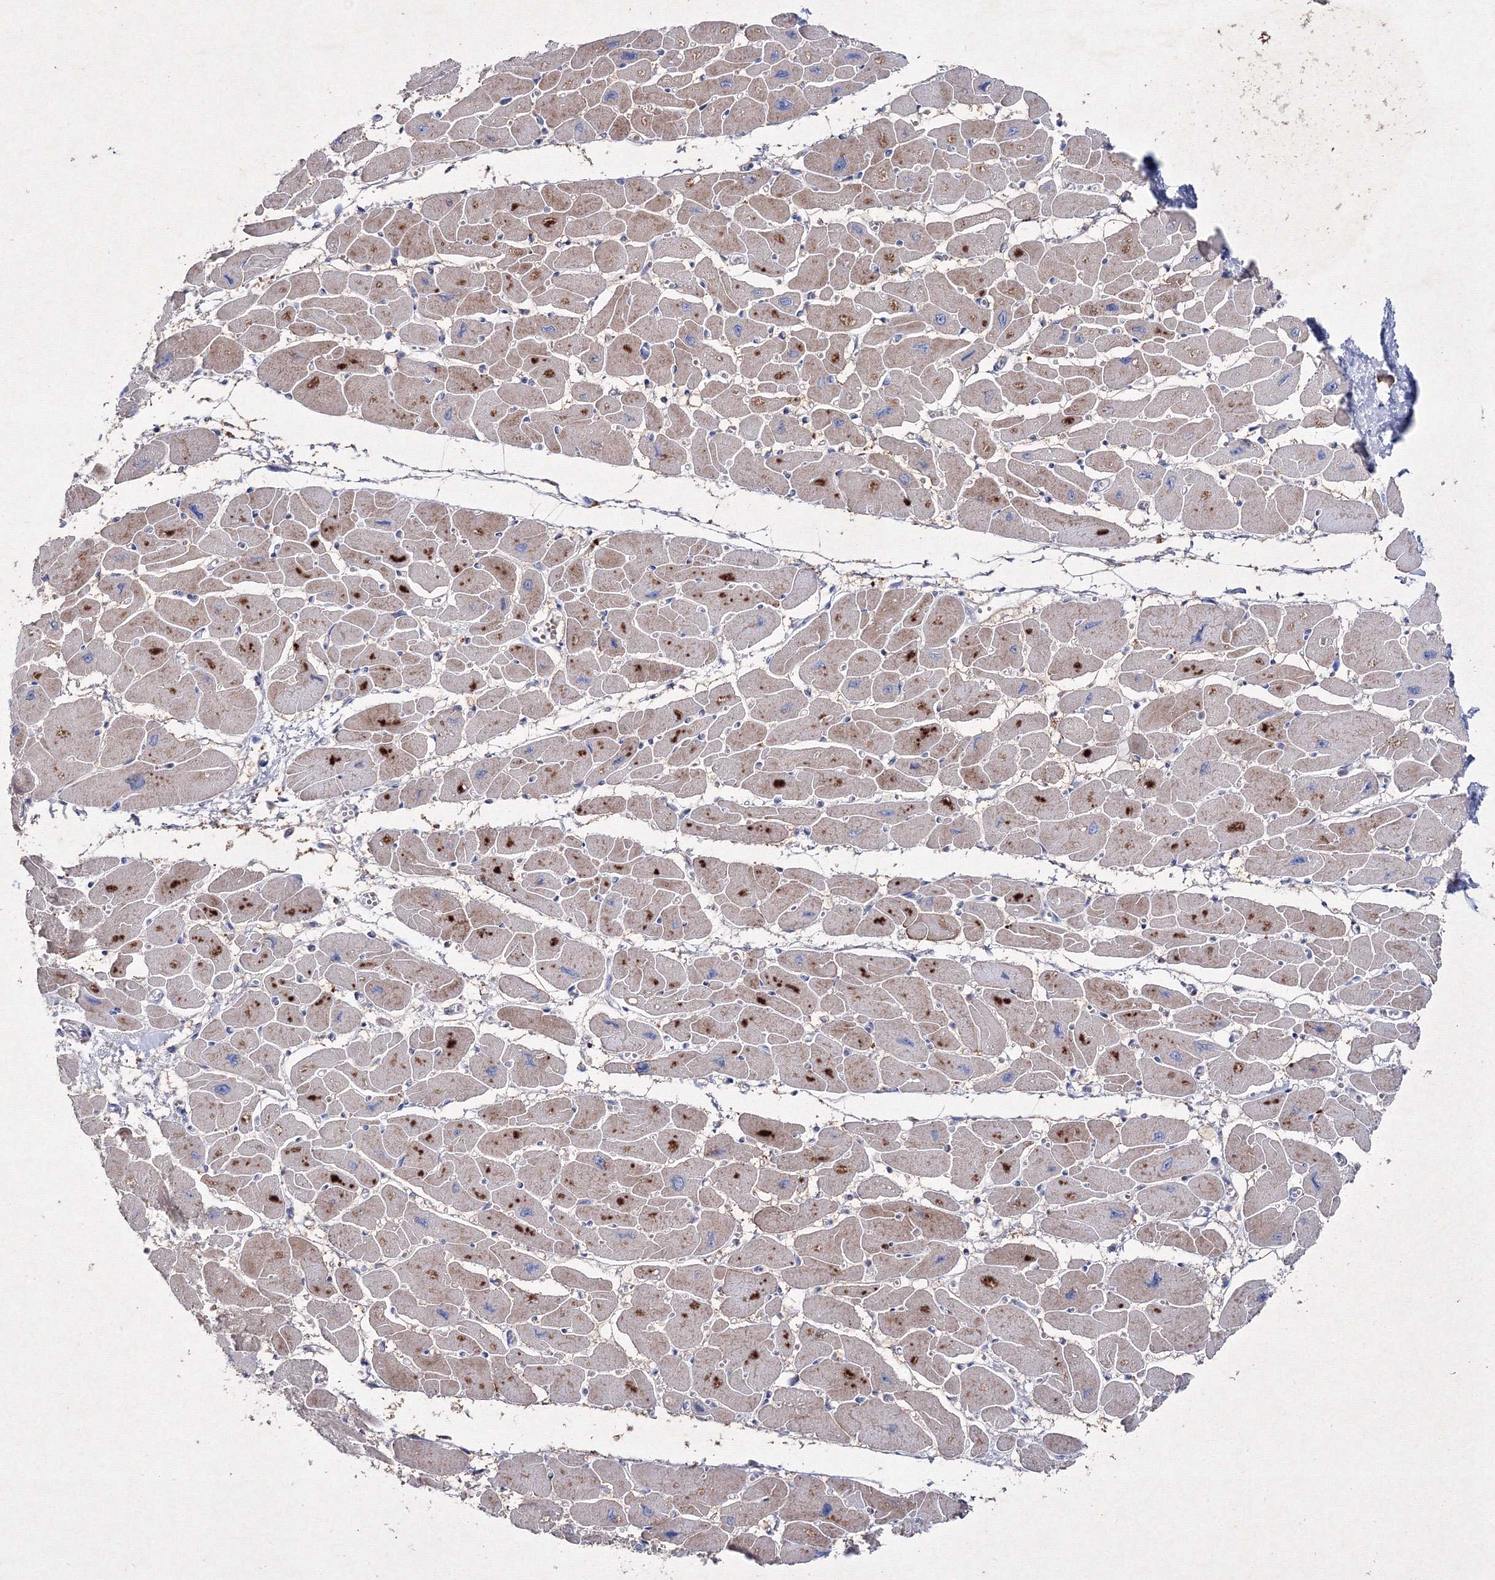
{"staining": {"intensity": "moderate", "quantity": "25%-75%", "location": "cytoplasmic/membranous"}, "tissue": "heart muscle", "cell_type": "Cardiomyocytes", "image_type": "normal", "snomed": [{"axis": "morphology", "description": "Normal tissue, NOS"}, {"axis": "topography", "description": "Heart"}], "caption": "An IHC photomicrograph of benign tissue is shown. Protein staining in brown shows moderate cytoplasmic/membranous positivity in heart muscle within cardiomyocytes.", "gene": "SMIM29", "patient": {"sex": "female", "age": 54}}